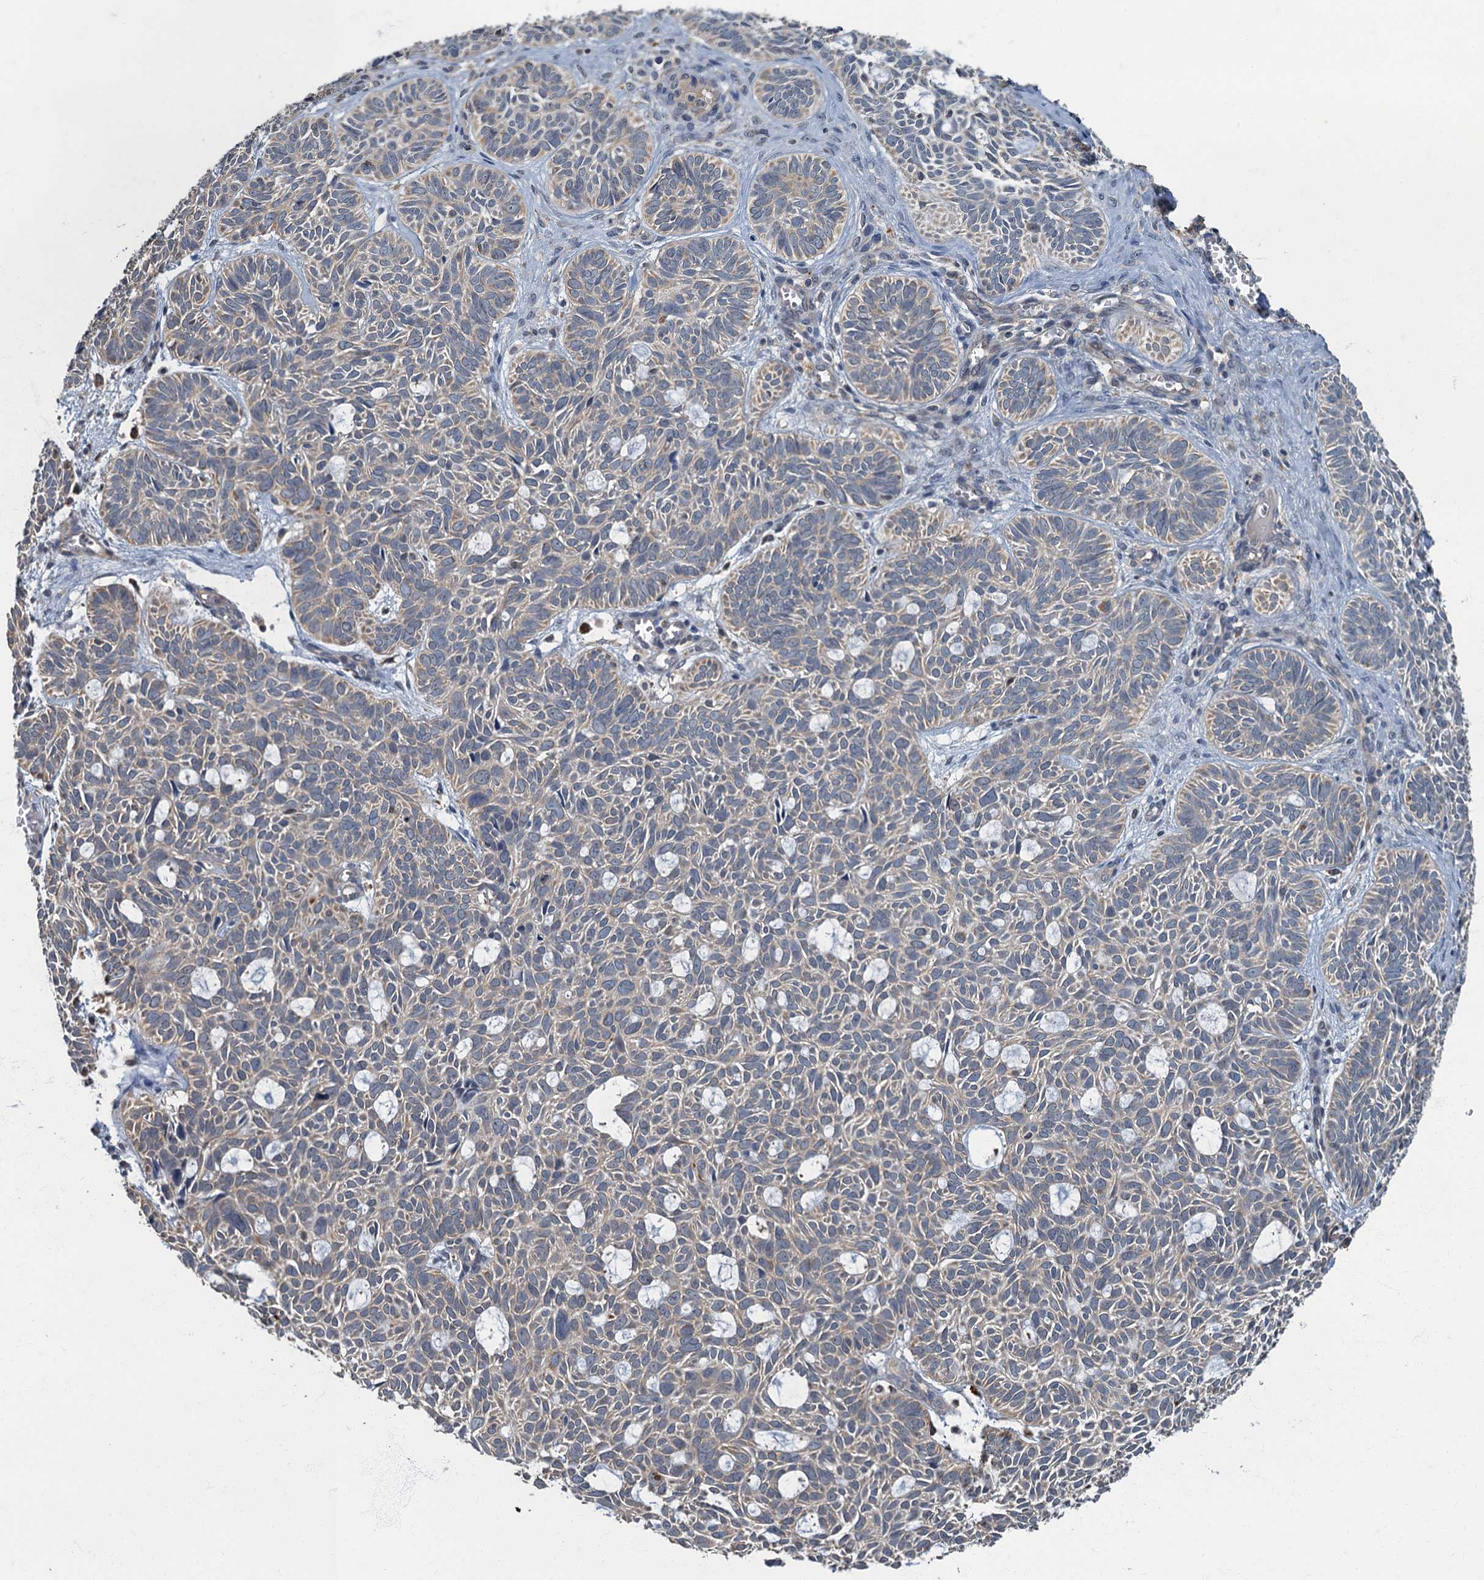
{"staining": {"intensity": "negative", "quantity": "none", "location": "none"}, "tissue": "skin cancer", "cell_type": "Tumor cells", "image_type": "cancer", "snomed": [{"axis": "morphology", "description": "Basal cell carcinoma"}, {"axis": "topography", "description": "Skin"}], "caption": "High magnification brightfield microscopy of skin cancer (basal cell carcinoma) stained with DAB (3,3'-diaminobenzidine) (brown) and counterstained with hematoxylin (blue): tumor cells show no significant staining.", "gene": "WDCP", "patient": {"sex": "male", "age": 69}}